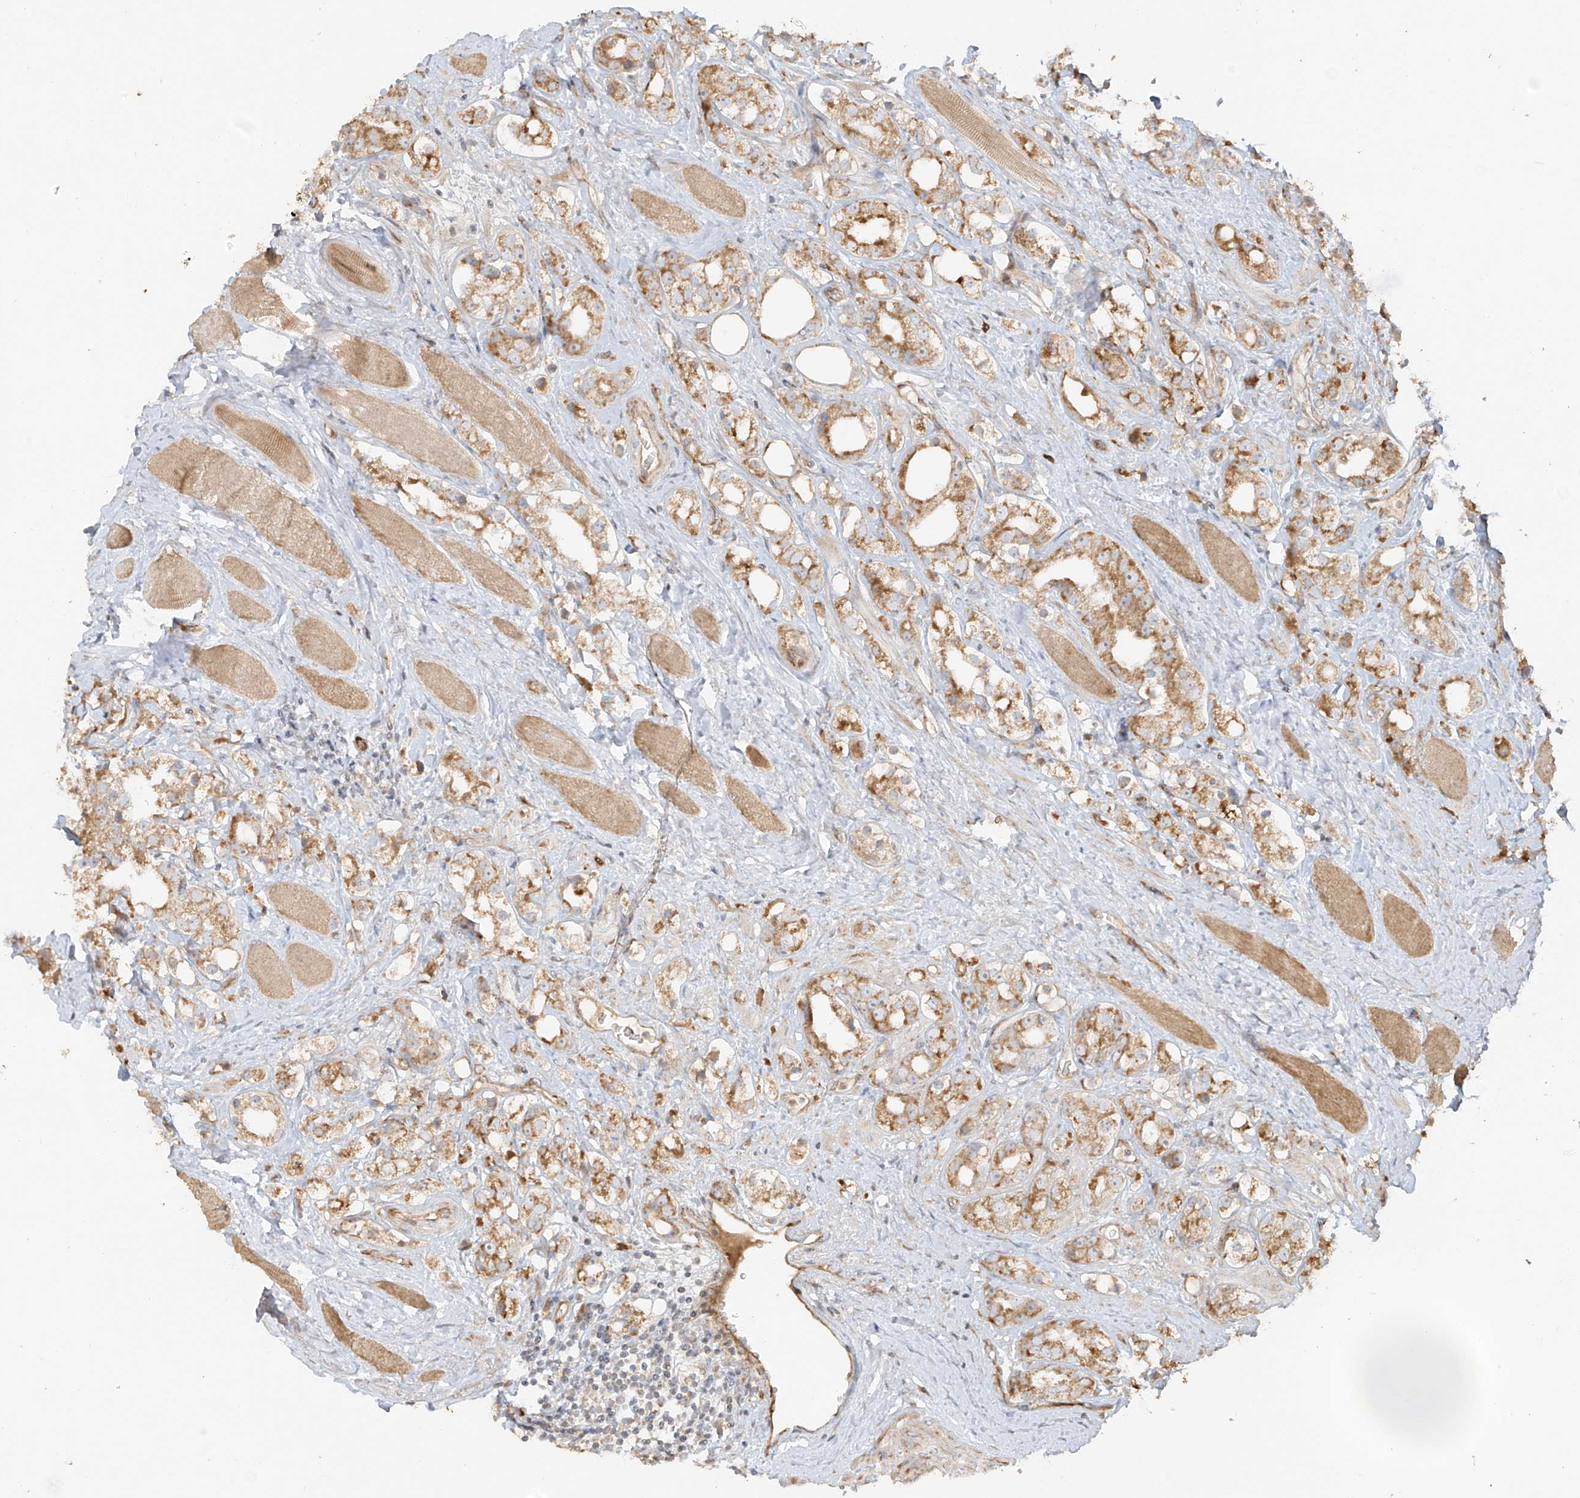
{"staining": {"intensity": "moderate", "quantity": ">75%", "location": "cytoplasmic/membranous"}, "tissue": "prostate cancer", "cell_type": "Tumor cells", "image_type": "cancer", "snomed": [{"axis": "morphology", "description": "Adenocarcinoma, NOS"}, {"axis": "topography", "description": "Prostate"}], "caption": "High-magnification brightfield microscopy of prostate adenocarcinoma stained with DAB (3,3'-diaminobenzidine) (brown) and counterstained with hematoxylin (blue). tumor cells exhibit moderate cytoplasmic/membranous positivity is identified in about>75% of cells. (DAB IHC with brightfield microscopy, high magnification).", "gene": "MIPEP", "patient": {"sex": "male", "age": 79}}